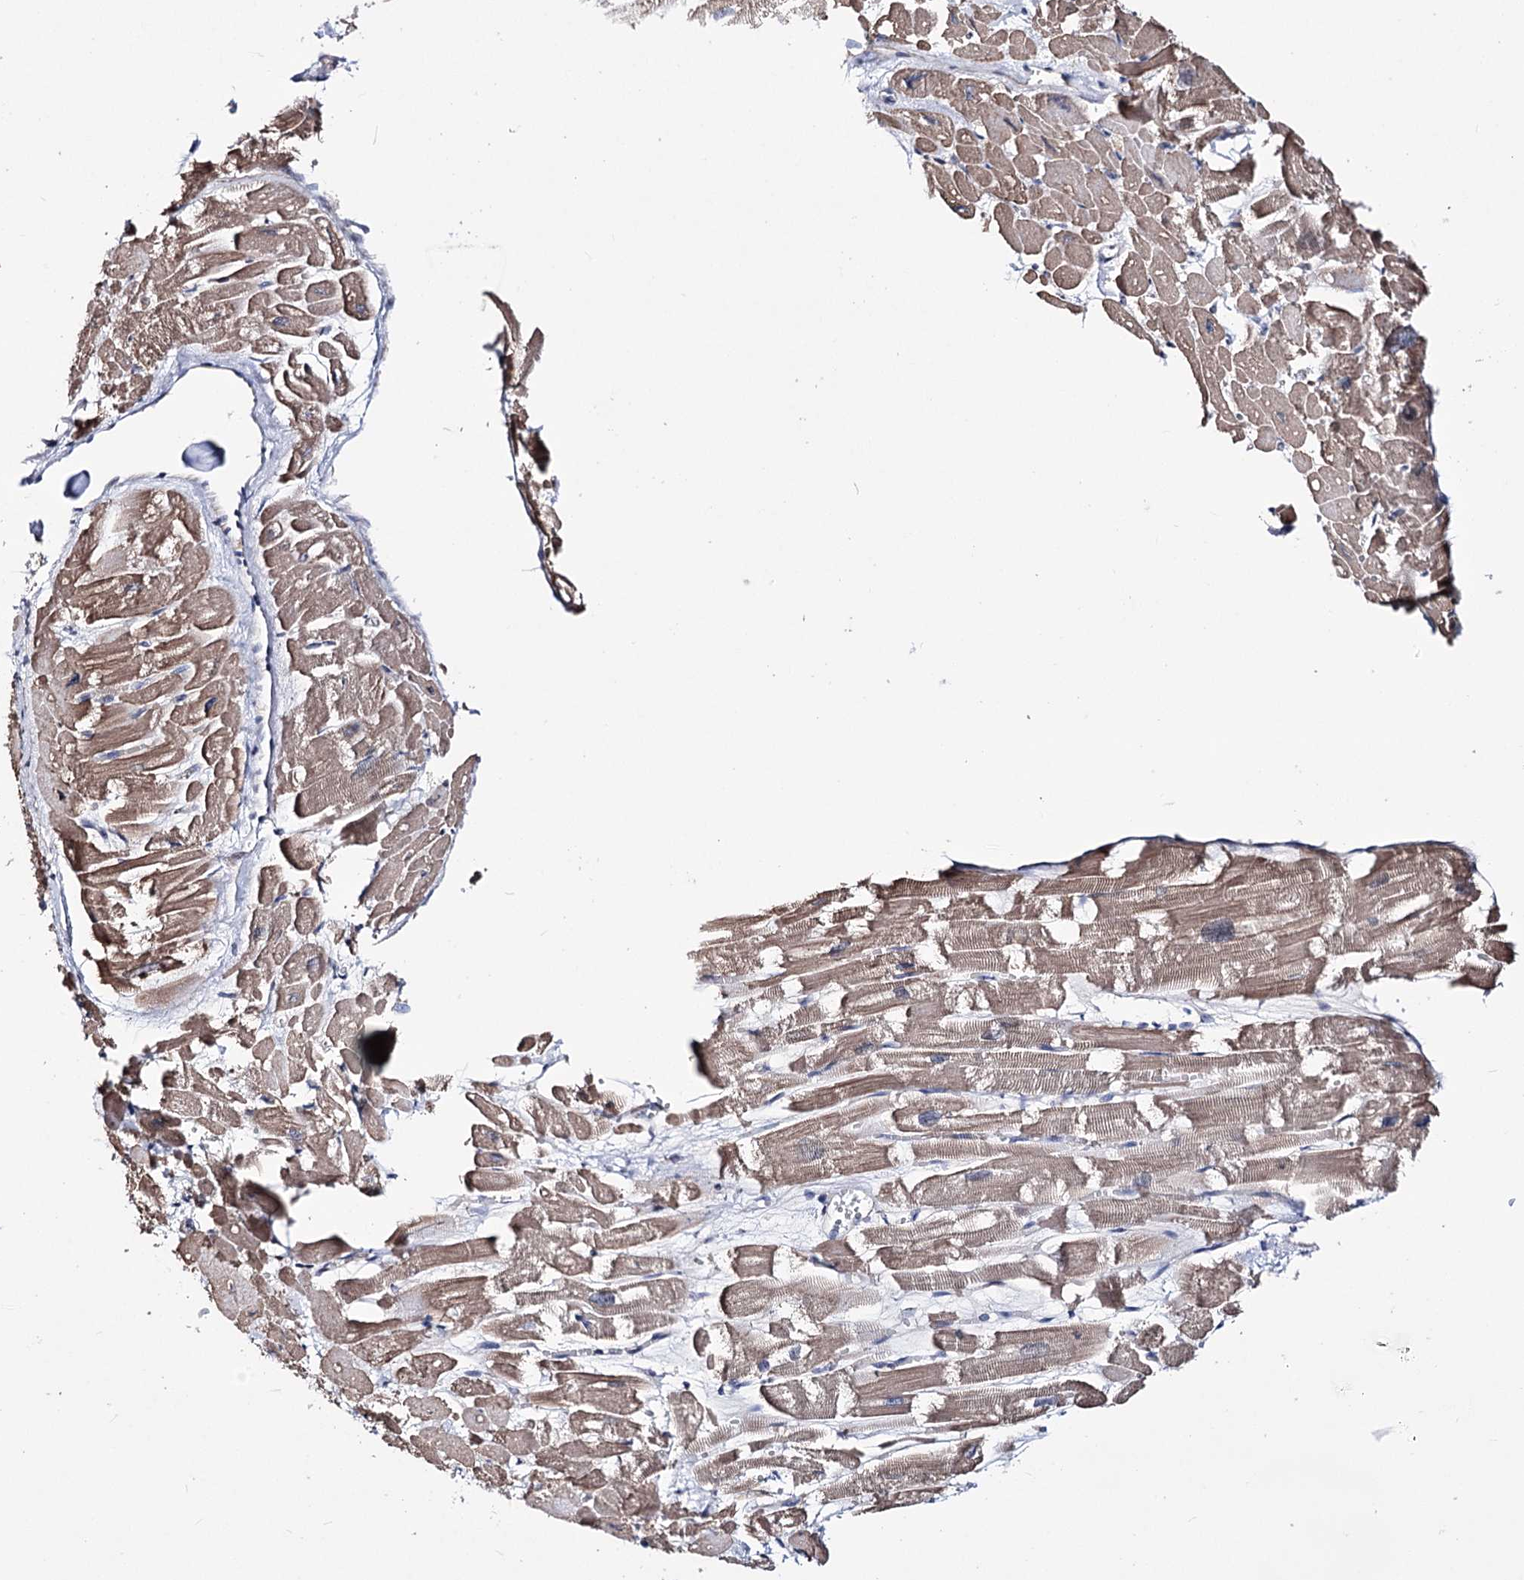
{"staining": {"intensity": "moderate", "quantity": ">75%", "location": "cytoplasmic/membranous,nuclear"}, "tissue": "heart muscle", "cell_type": "Cardiomyocytes", "image_type": "normal", "snomed": [{"axis": "morphology", "description": "Normal tissue, NOS"}, {"axis": "topography", "description": "Heart"}], "caption": "IHC staining of unremarkable heart muscle, which reveals medium levels of moderate cytoplasmic/membranous,nuclear expression in approximately >75% of cardiomyocytes indicating moderate cytoplasmic/membranous,nuclear protein expression. The staining was performed using DAB (brown) for protein detection and nuclei were counterstained in hematoxylin (blue).", "gene": "CHMP7", "patient": {"sex": "male", "age": 54}}